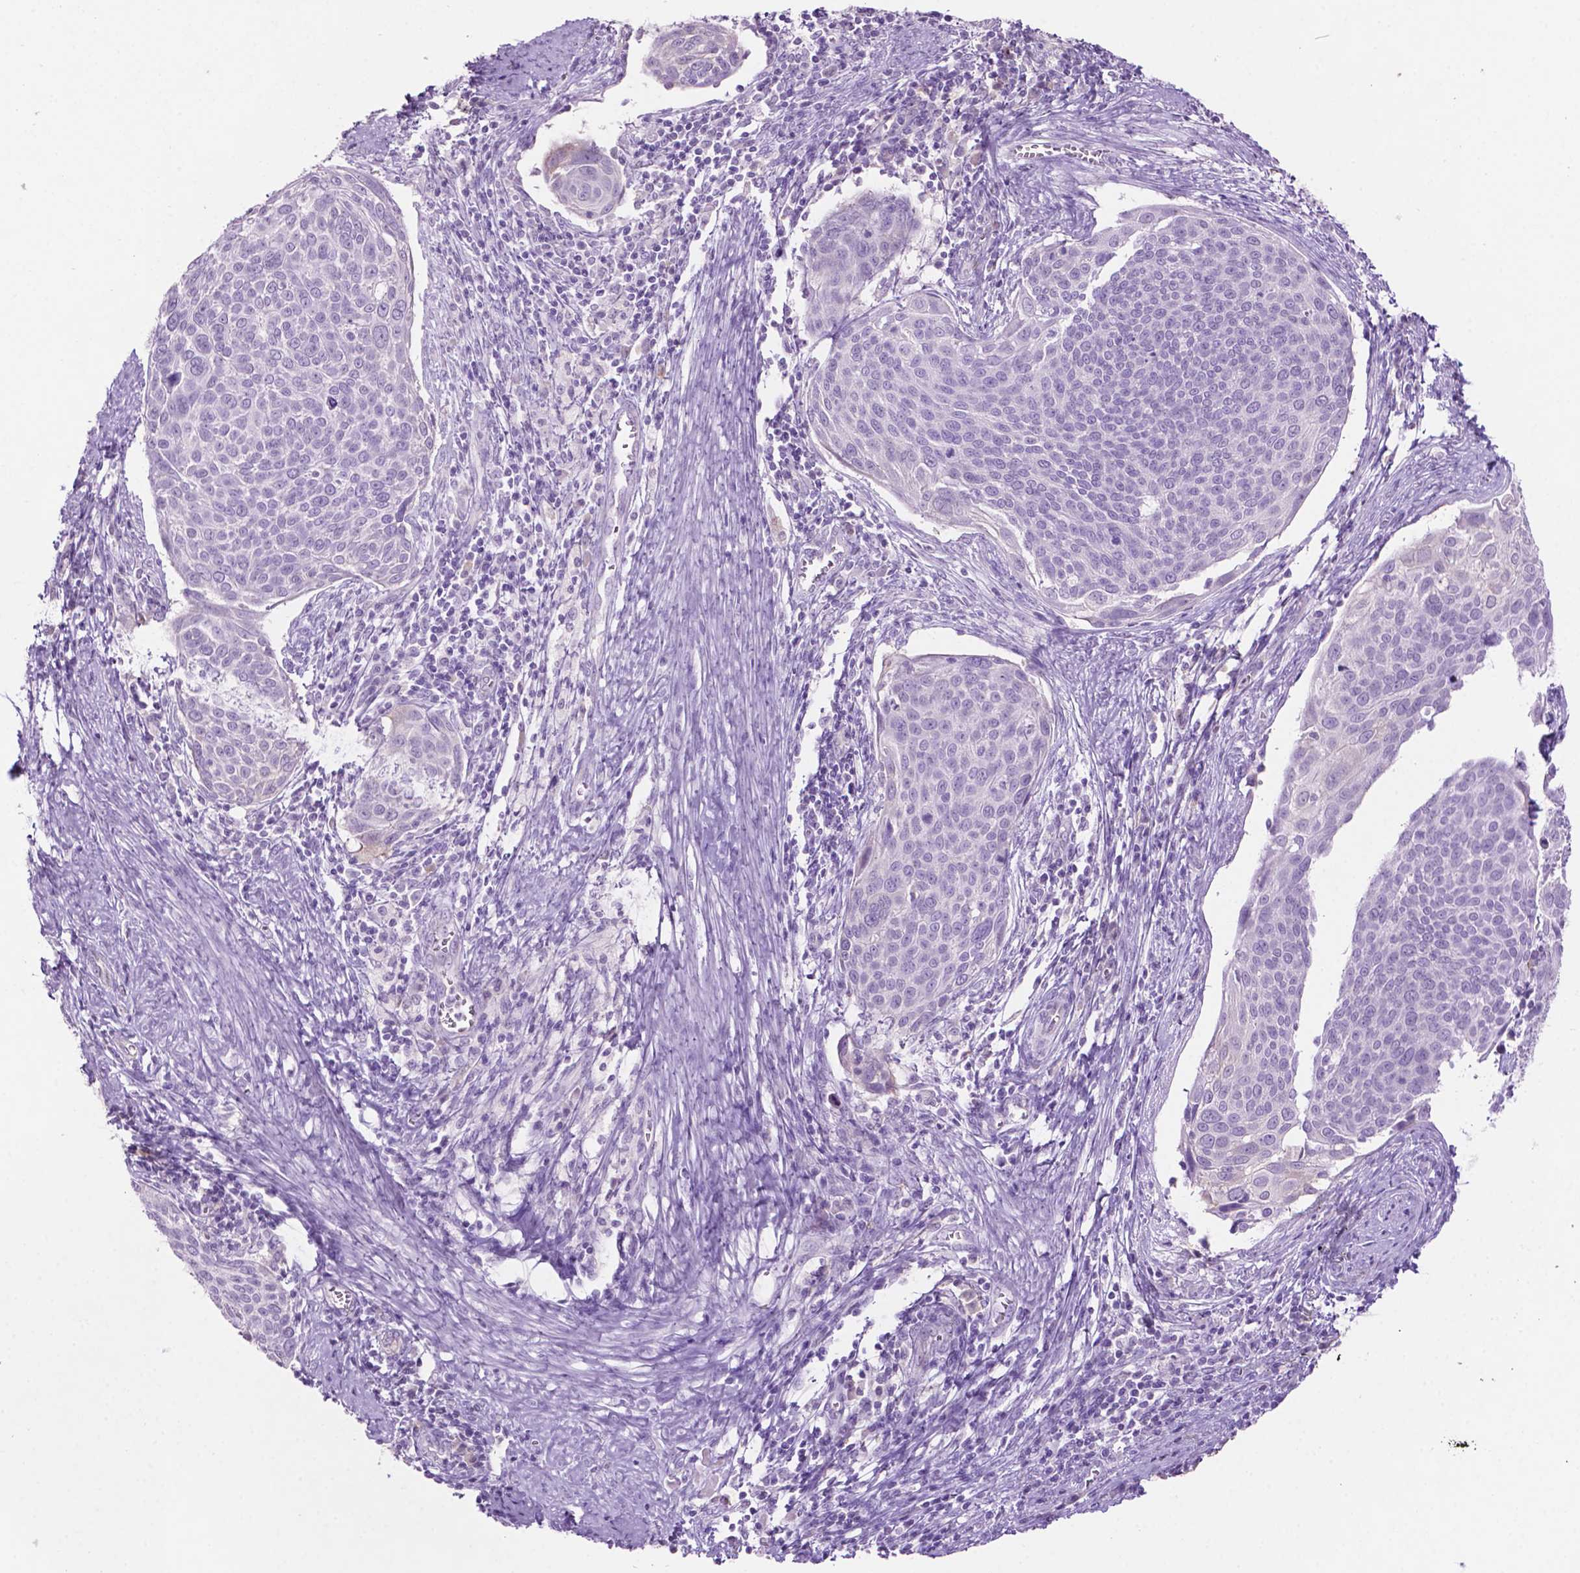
{"staining": {"intensity": "negative", "quantity": "none", "location": "none"}, "tissue": "cervical cancer", "cell_type": "Tumor cells", "image_type": "cancer", "snomed": [{"axis": "morphology", "description": "Squamous cell carcinoma, NOS"}, {"axis": "topography", "description": "Cervix"}], "caption": "Tumor cells are negative for brown protein staining in squamous cell carcinoma (cervical).", "gene": "PHGR1", "patient": {"sex": "female", "age": 39}}